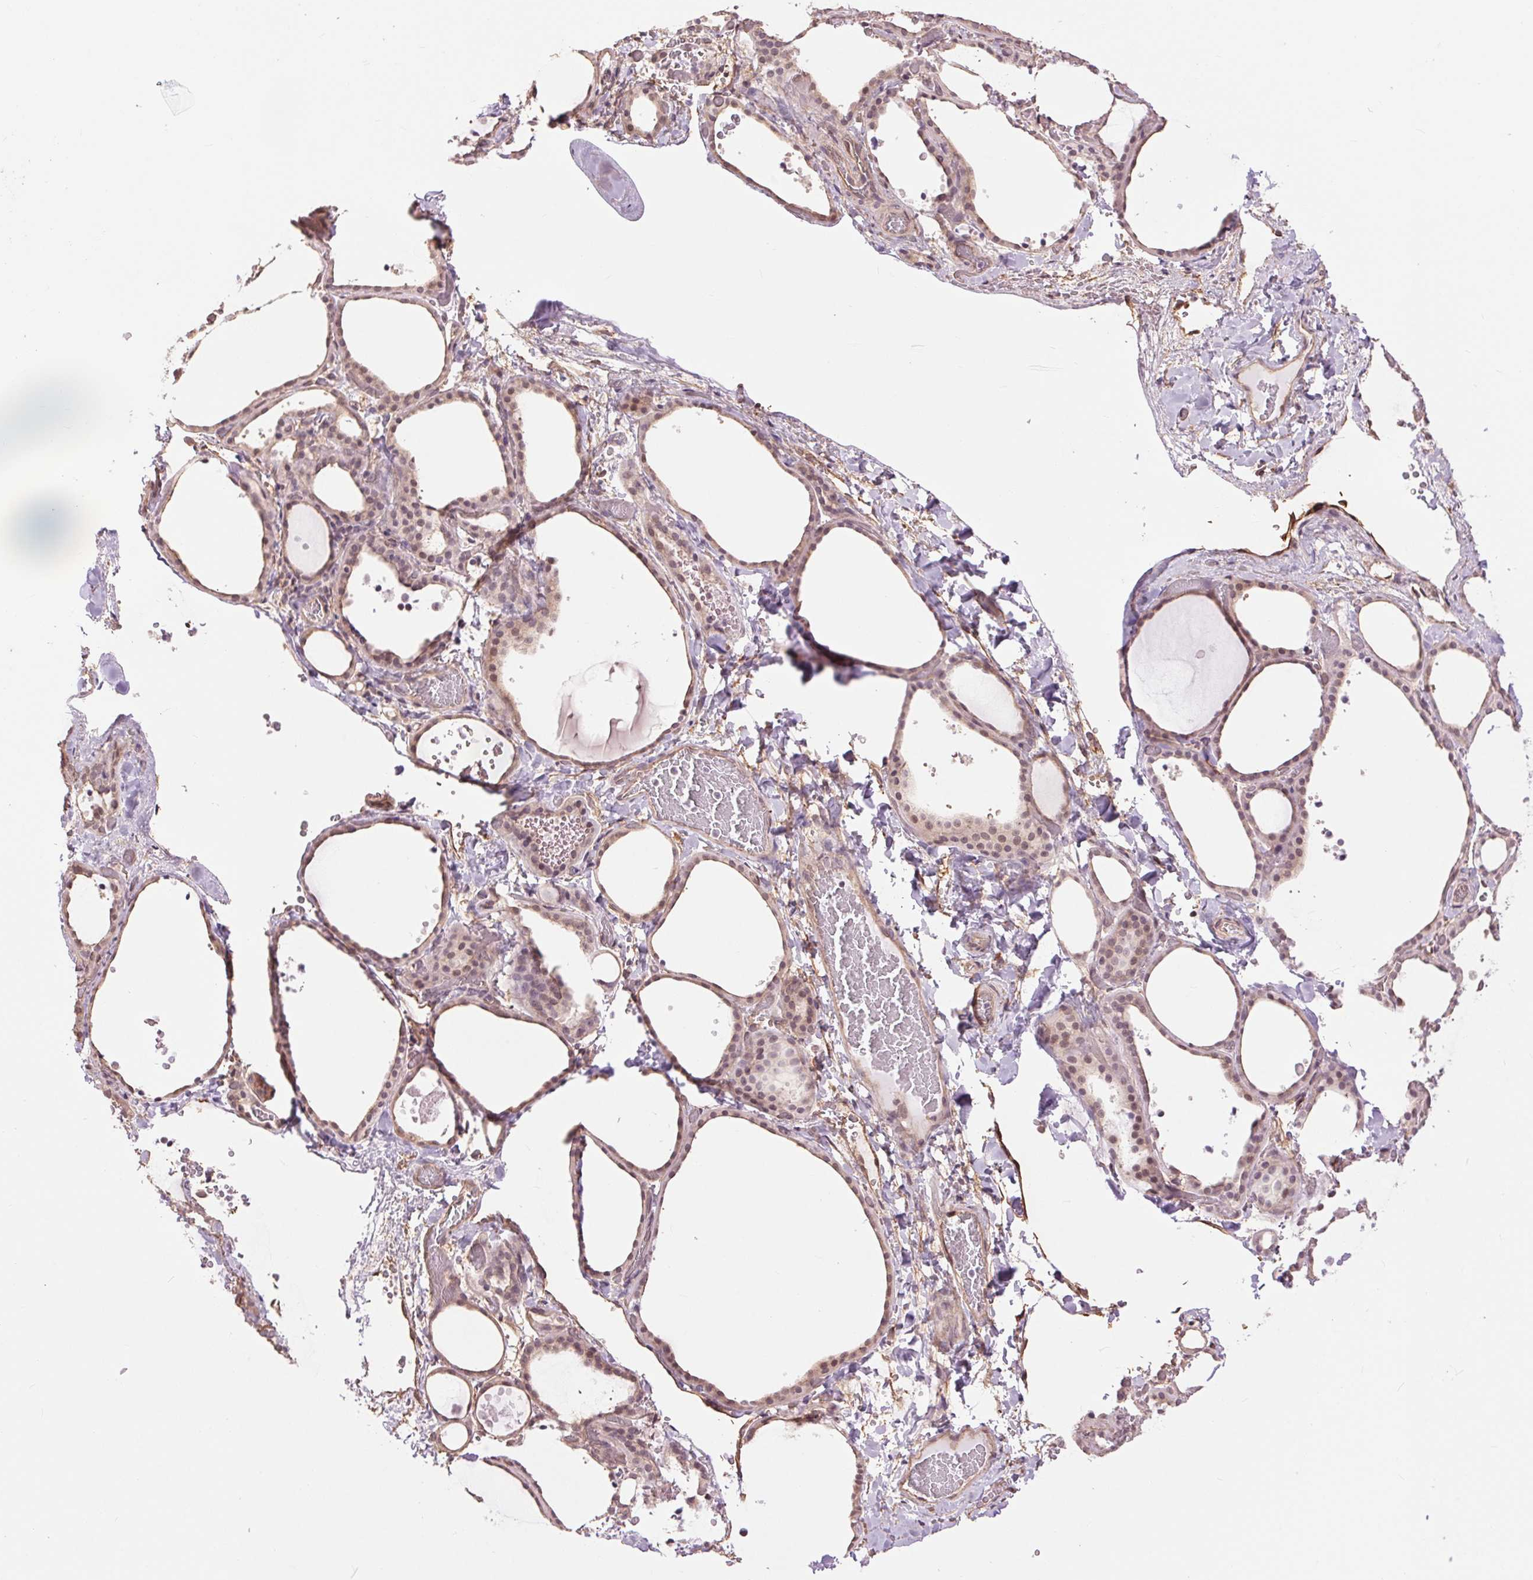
{"staining": {"intensity": "weak", "quantity": ">75%", "location": "nuclear"}, "tissue": "thyroid gland", "cell_type": "Glandular cells", "image_type": "normal", "snomed": [{"axis": "morphology", "description": "Normal tissue, NOS"}, {"axis": "topography", "description": "Thyroid gland"}], "caption": "Brown immunohistochemical staining in benign human thyroid gland exhibits weak nuclear positivity in approximately >75% of glandular cells.", "gene": "PALM", "patient": {"sex": "female", "age": 36}}